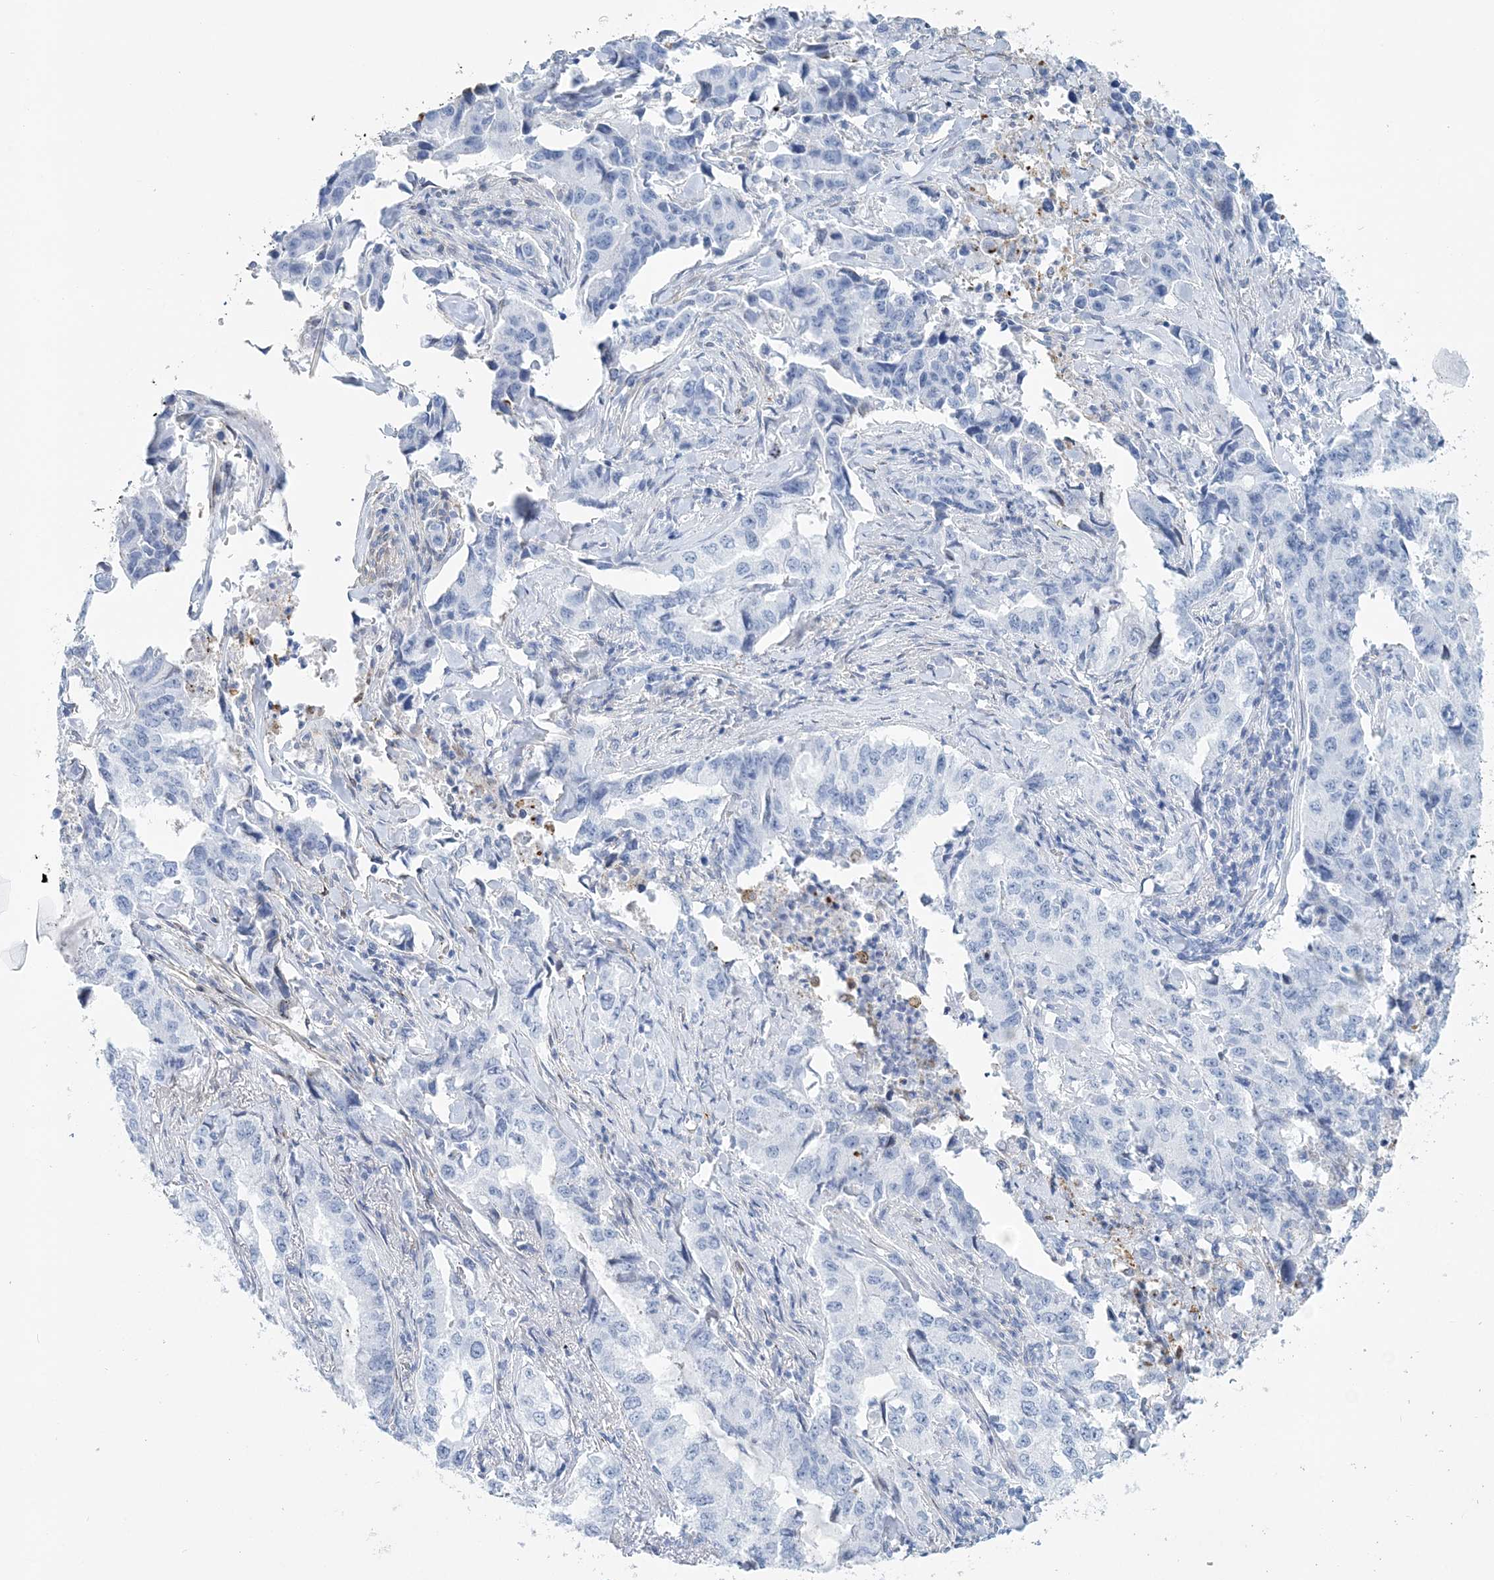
{"staining": {"intensity": "negative", "quantity": "none", "location": "none"}, "tissue": "lung cancer", "cell_type": "Tumor cells", "image_type": "cancer", "snomed": [{"axis": "morphology", "description": "Adenocarcinoma, NOS"}, {"axis": "topography", "description": "Lung"}], "caption": "High power microscopy photomicrograph of an immunohistochemistry (IHC) photomicrograph of adenocarcinoma (lung), revealing no significant expression in tumor cells.", "gene": "NKX6-1", "patient": {"sex": "female", "age": 51}}